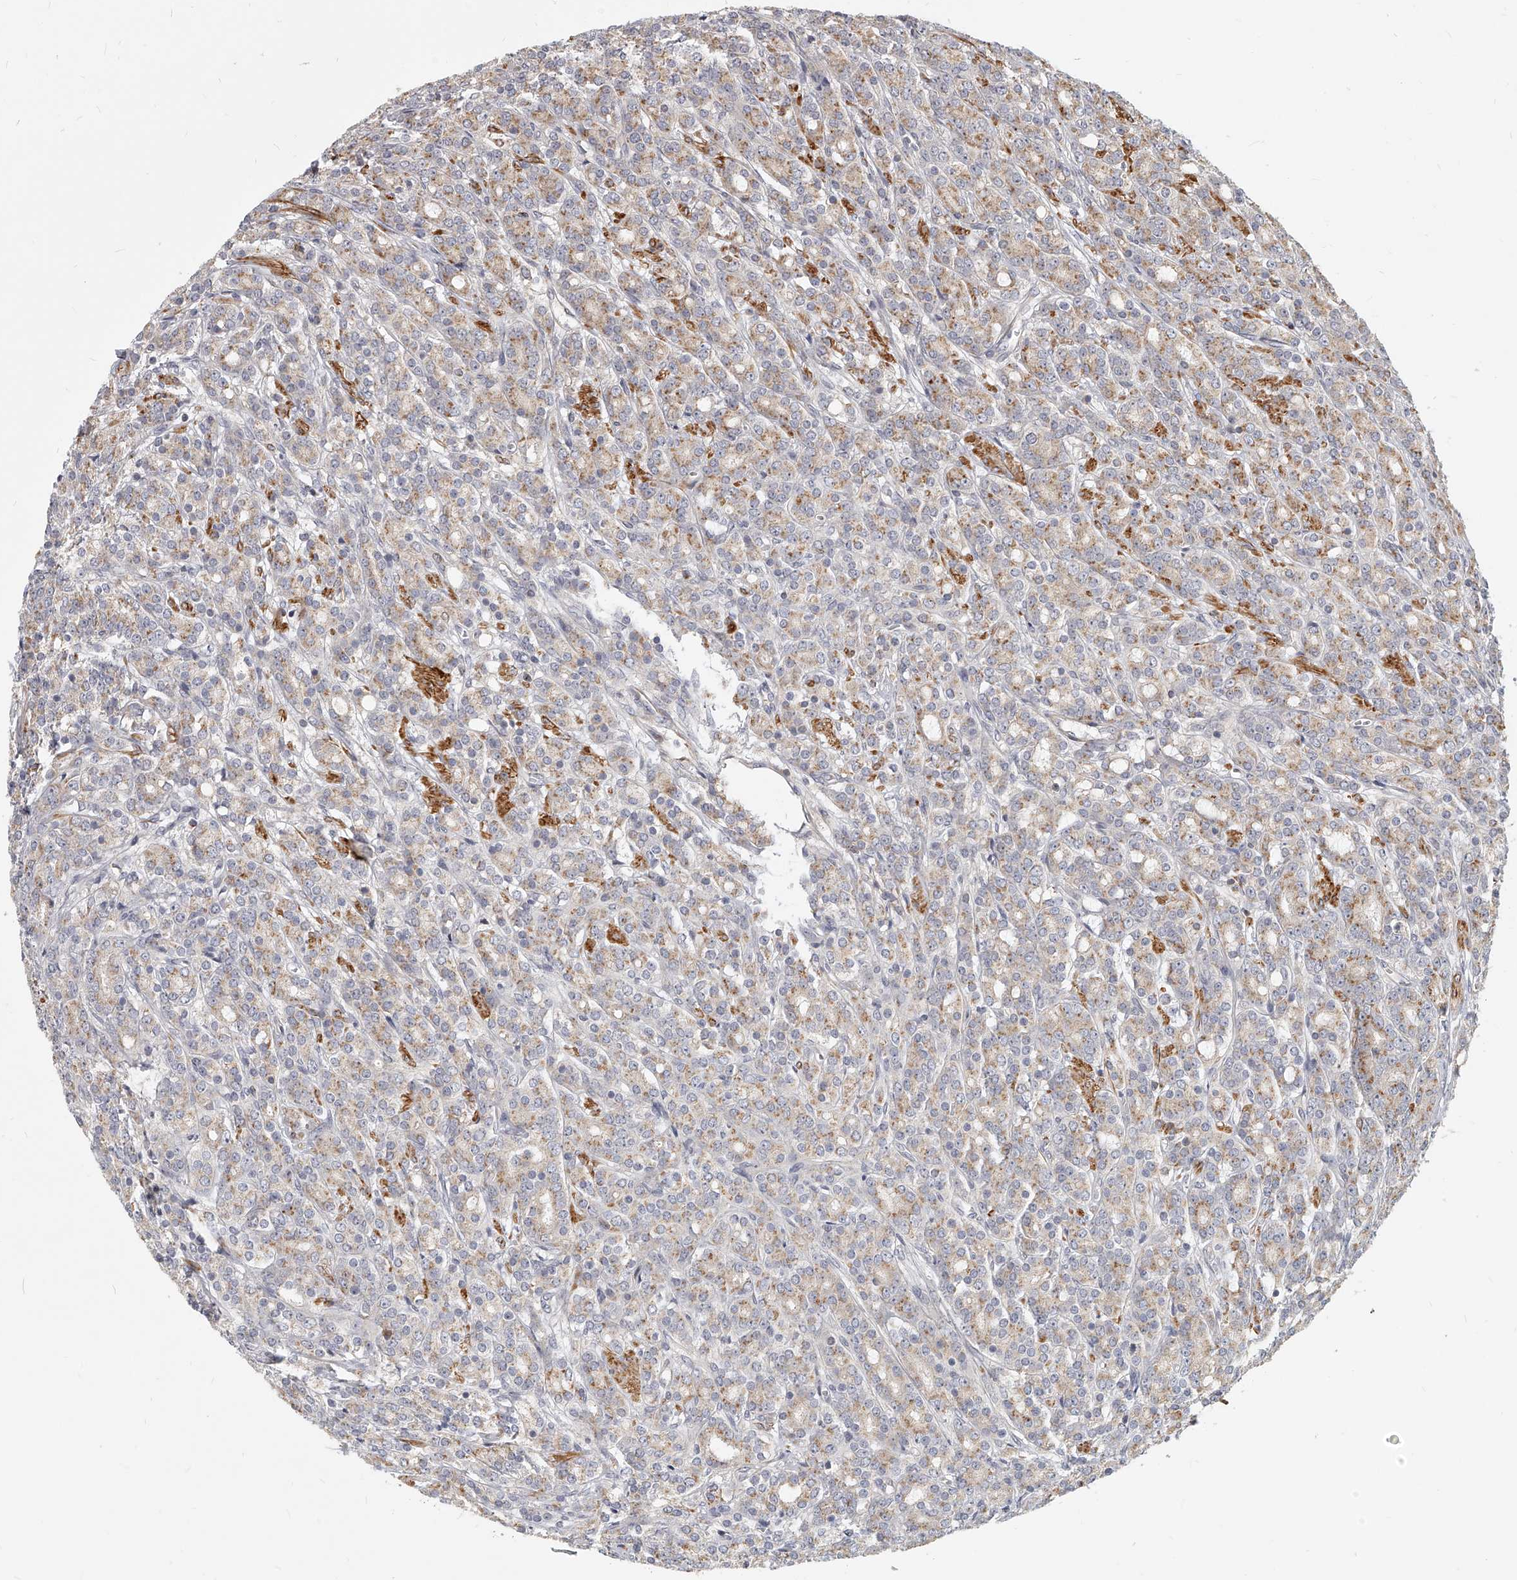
{"staining": {"intensity": "moderate", "quantity": "25%-75%", "location": "cytoplasmic/membranous"}, "tissue": "prostate cancer", "cell_type": "Tumor cells", "image_type": "cancer", "snomed": [{"axis": "morphology", "description": "Adenocarcinoma, High grade"}, {"axis": "topography", "description": "Prostate"}], "caption": "High-grade adenocarcinoma (prostate) was stained to show a protein in brown. There is medium levels of moderate cytoplasmic/membranous staining in about 25%-75% of tumor cells.", "gene": "SLC37A1", "patient": {"sex": "male", "age": 62}}